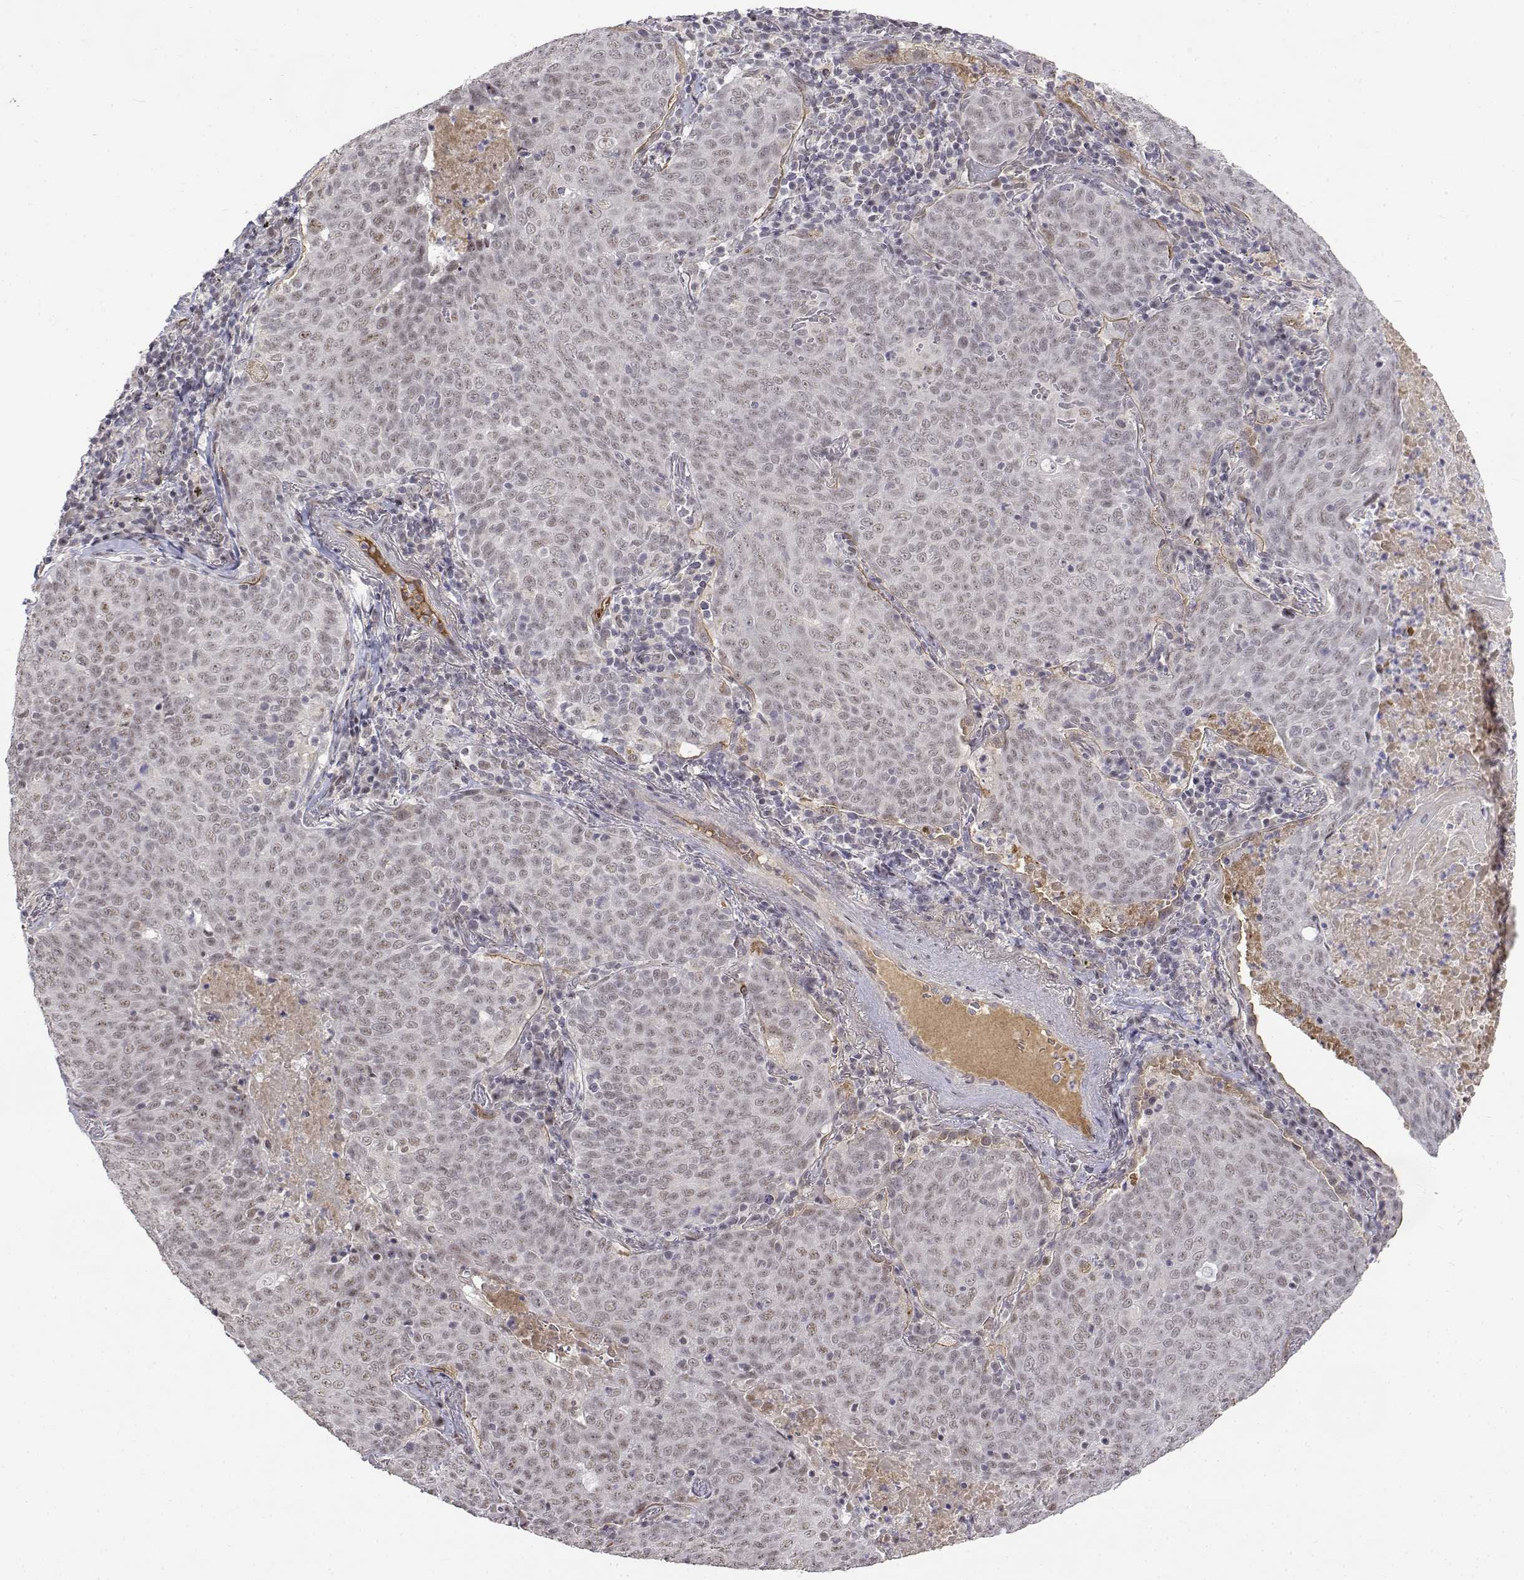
{"staining": {"intensity": "negative", "quantity": "none", "location": "none"}, "tissue": "lung cancer", "cell_type": "Tumor cells", "image_type": "cancer", "snomed": [{"axis": "morphology", "description": "Squamous cell carcinoma, NOS"}, {"axis": "topography", "description": "Lung"}], "caption": "Tumor cells are negative for brown protein staining in squamous cell carcinoma (lung).", "gene": "ITGA7", "patient": {"sex": "male", "age": 82}}